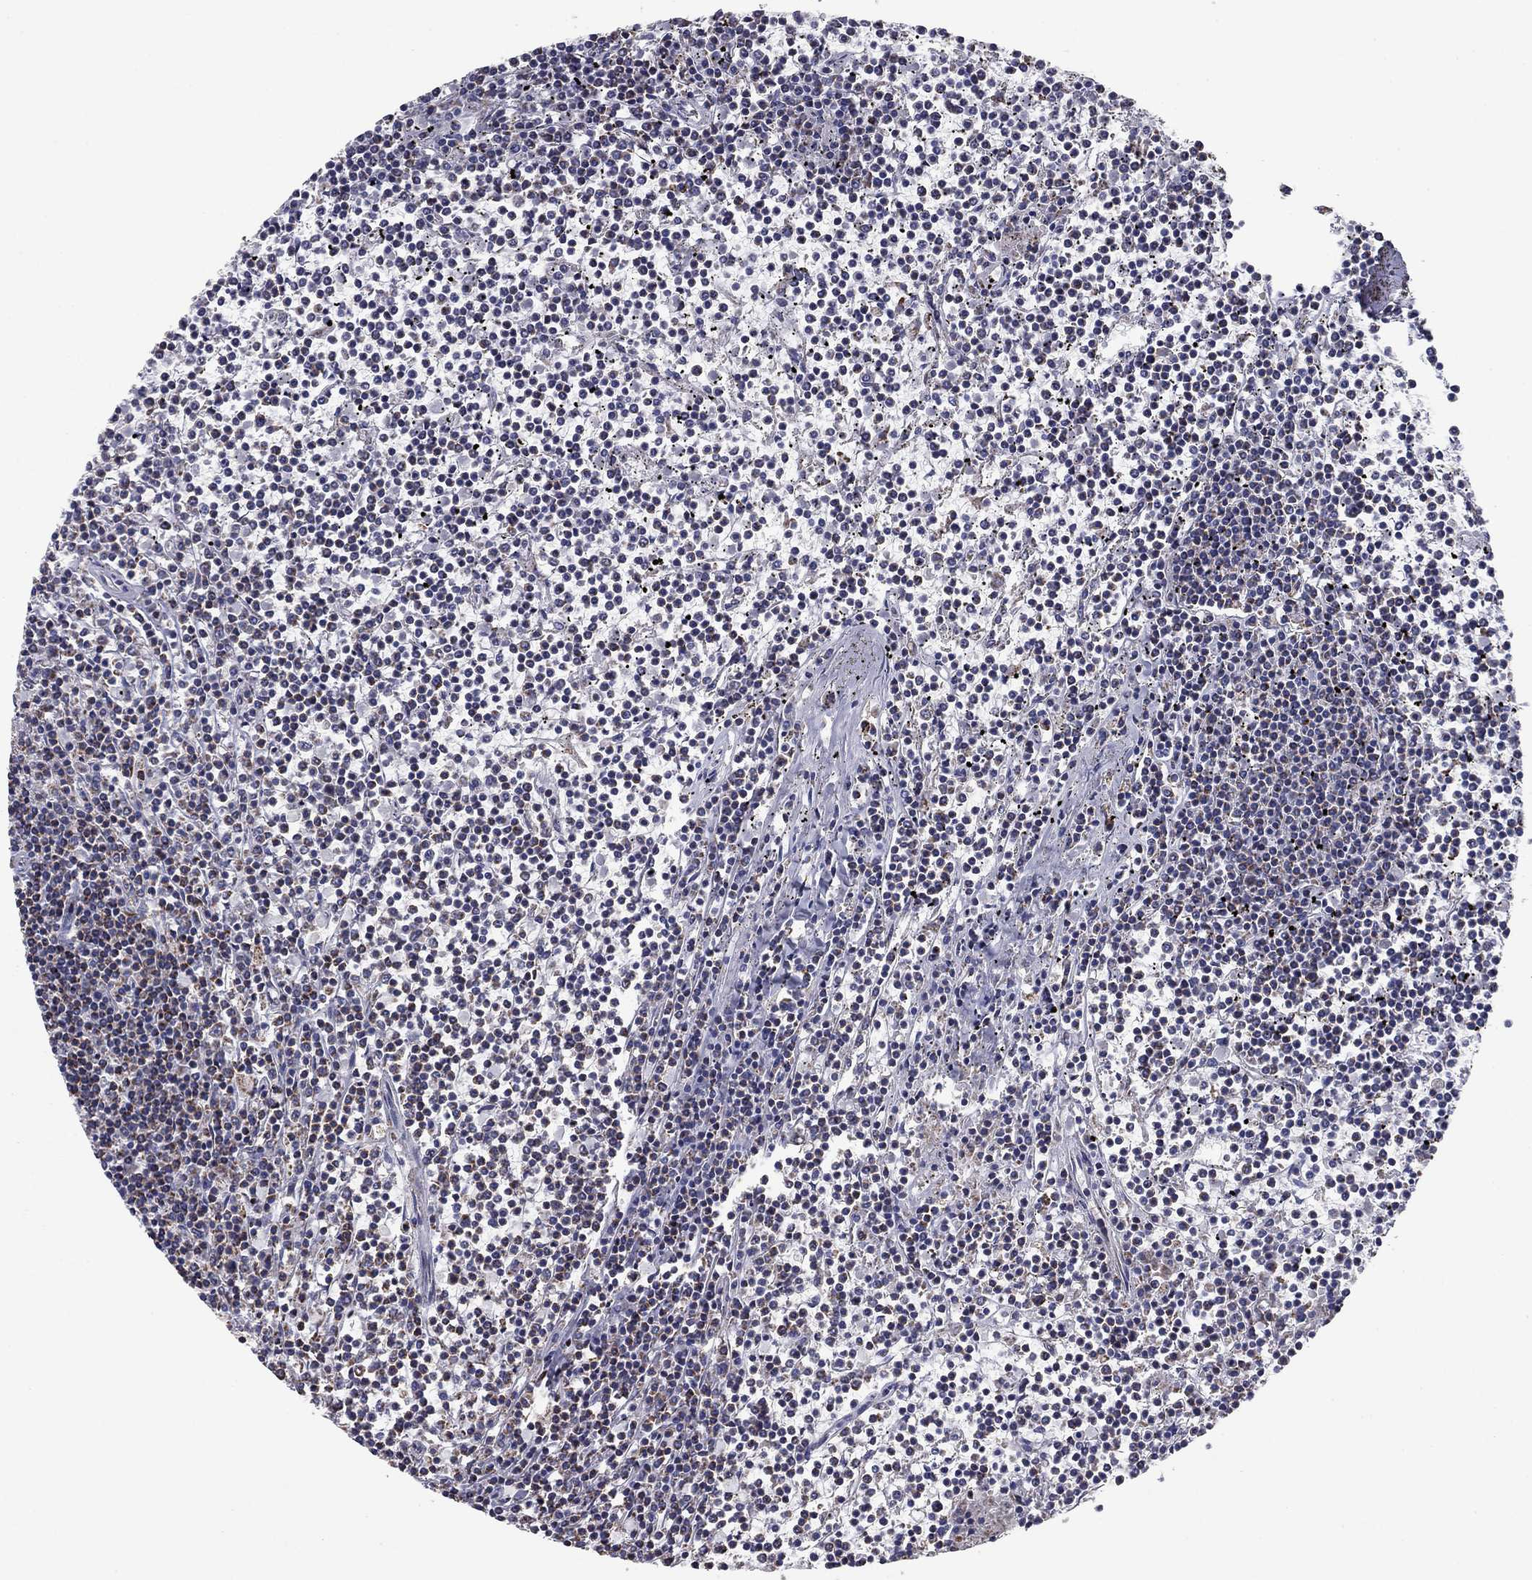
{"staining": {"intensity": "negative", "quantity": "none", "location": "none"}, "tissue": "lymphoma", "cell_type": "Tumor cells", "image_type": "cancer", "snomed": [{"axis": "morphology", "description": "Malignant lymphoma, non-Hodgkin's type, Low grade"}, {"axis": "topography", "description": "Spleen"}], "caption": "Photomicrograph shows no significant protein staining in tumor cells of low-grade malignant lymphoma, non-Hodgkin's type.", "gene": "NDUFV1", "patient": {"sex": "female", "age": 19}}